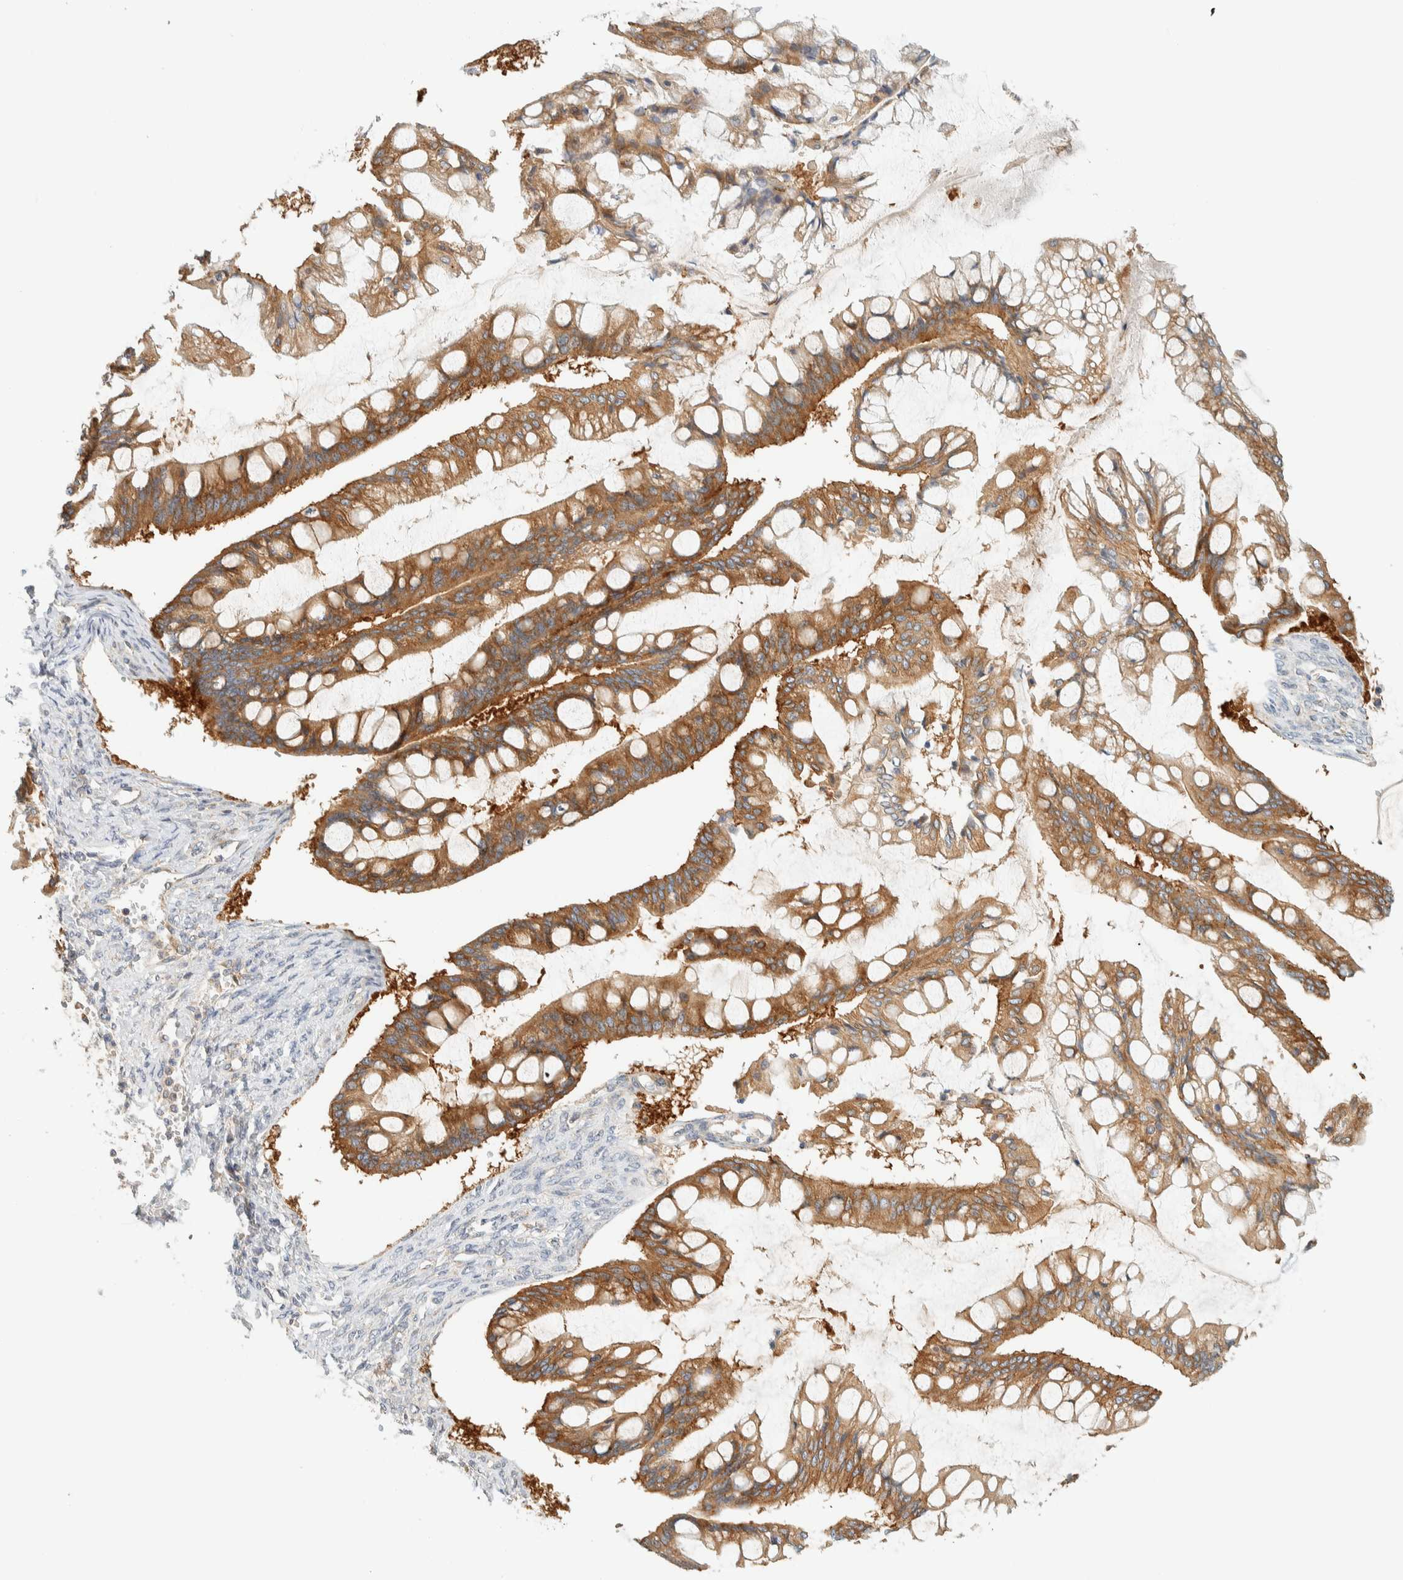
{"staining": {"intensity": "moderate", "quantity": ">75%", "location": "cytoplasmic/membranous"}, "tissue": "ovarian cancer", "cell_type": "Tumor cells", "image_type": "cancer", "snomed": [{"axis": "morphology", "description": "Cystadenocarcinoma, mucinous, NOS"}, {"axis": "topography", "description": "Ovary"}], "caption": "Immunohistochemistry photomicrograph of neoplastic tissue: ovarian cancer (mucinous cystadenocarcinoma) stained using IHC reveals medium levels of moderate protein expression localized specifically in the cytoplasmic/membranous of tumor cells, appearing as a cytoplasmic/membranous brown color.", "gene": "ARFGEF1", "patient": {"sex": "female", "age": 73}}